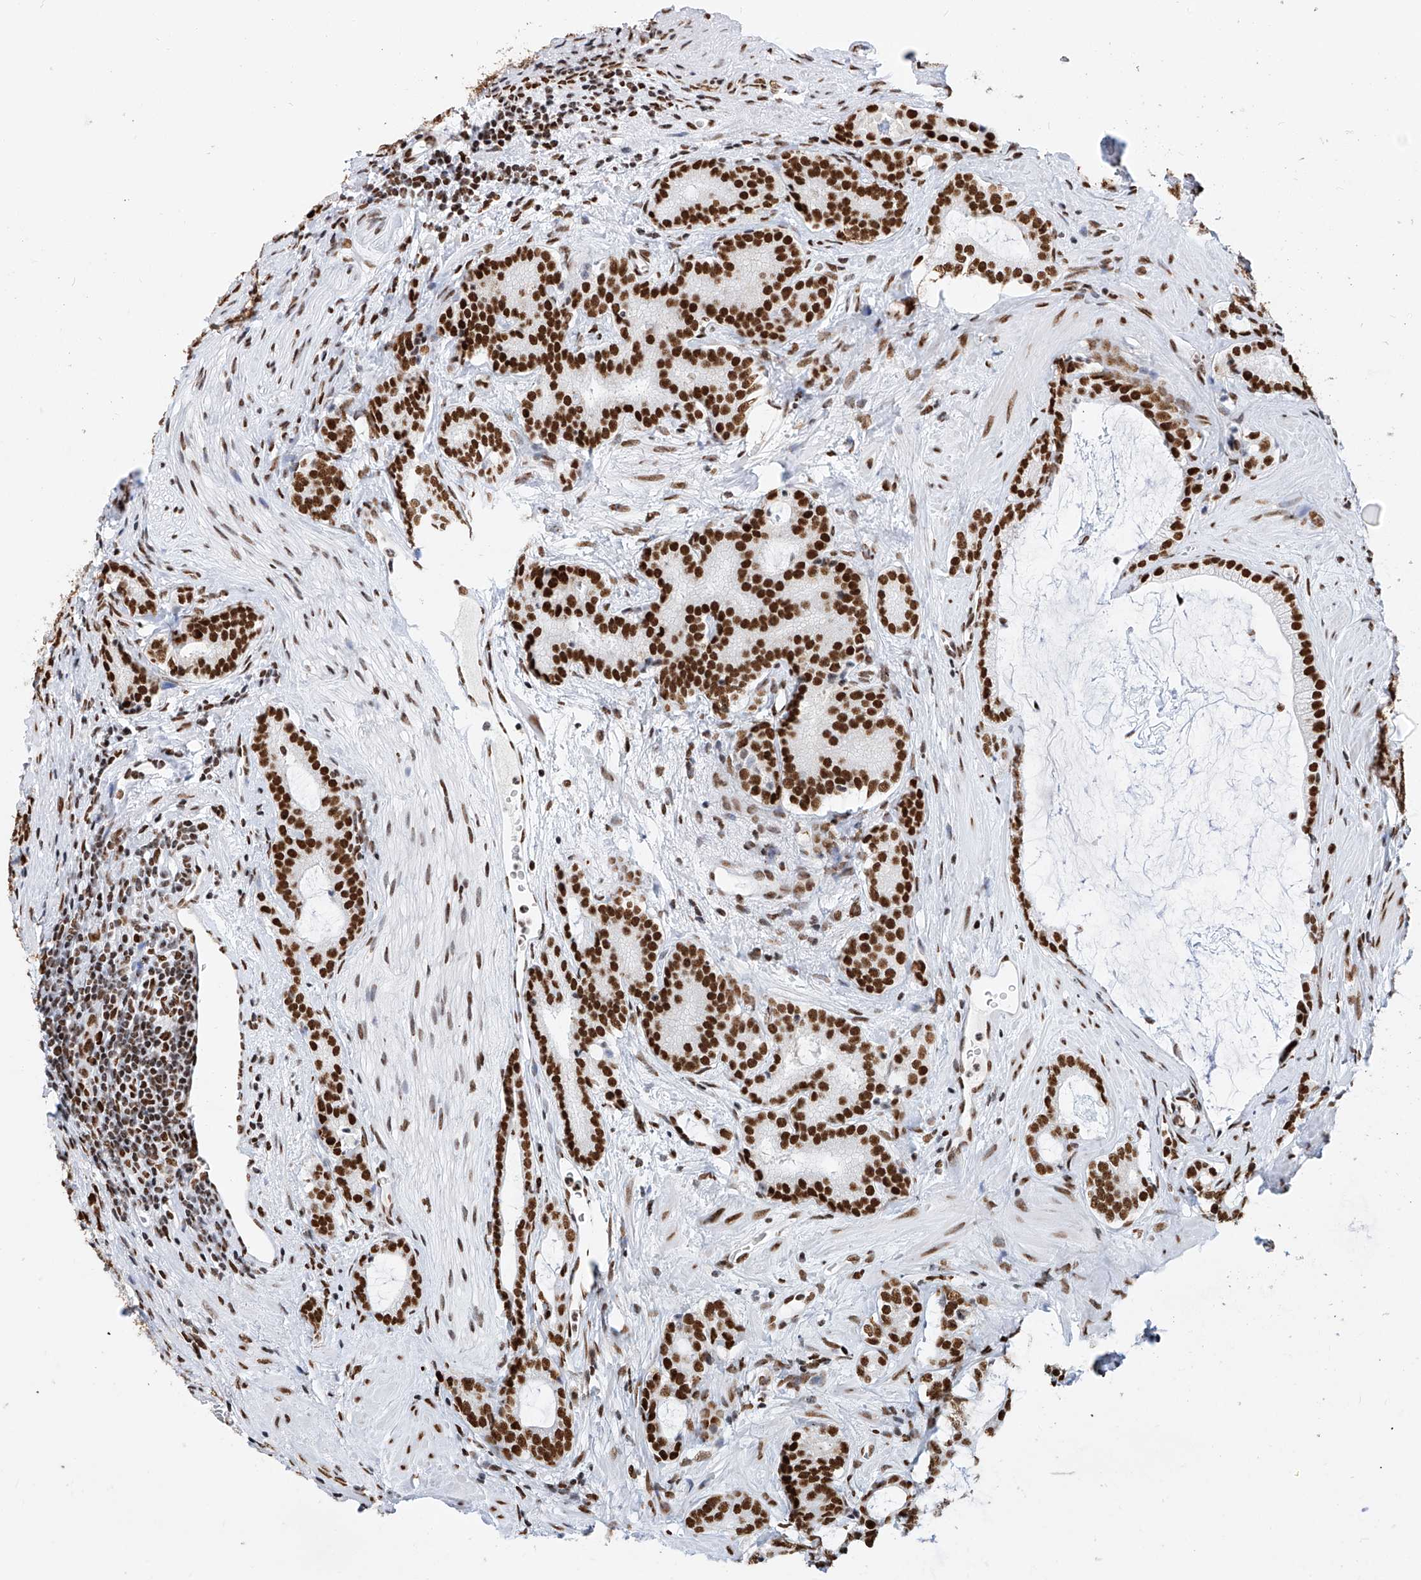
{"staining": {"intensity": "strong", "quantity": ">75%", "location": "nuclear"}, "tissue": "prostate cancer", "cell_type": "Tumor cells", "image_type": "cancer", "snomed": [{"axis": "morphology", "description": "Adenocarcinoma, High grade"}, {"axis": "topography", "description": "Prostate"}], "caption": "Immunohistochemistry (IHC) histopathology image of human prostate cancer stained for a protein (brown), which demonstrates high levels of strong nuclear positivity in approximately >75% of tumor cells.", "gene": "SRSF6", "patient": {"sex": "male", "age": 63}}